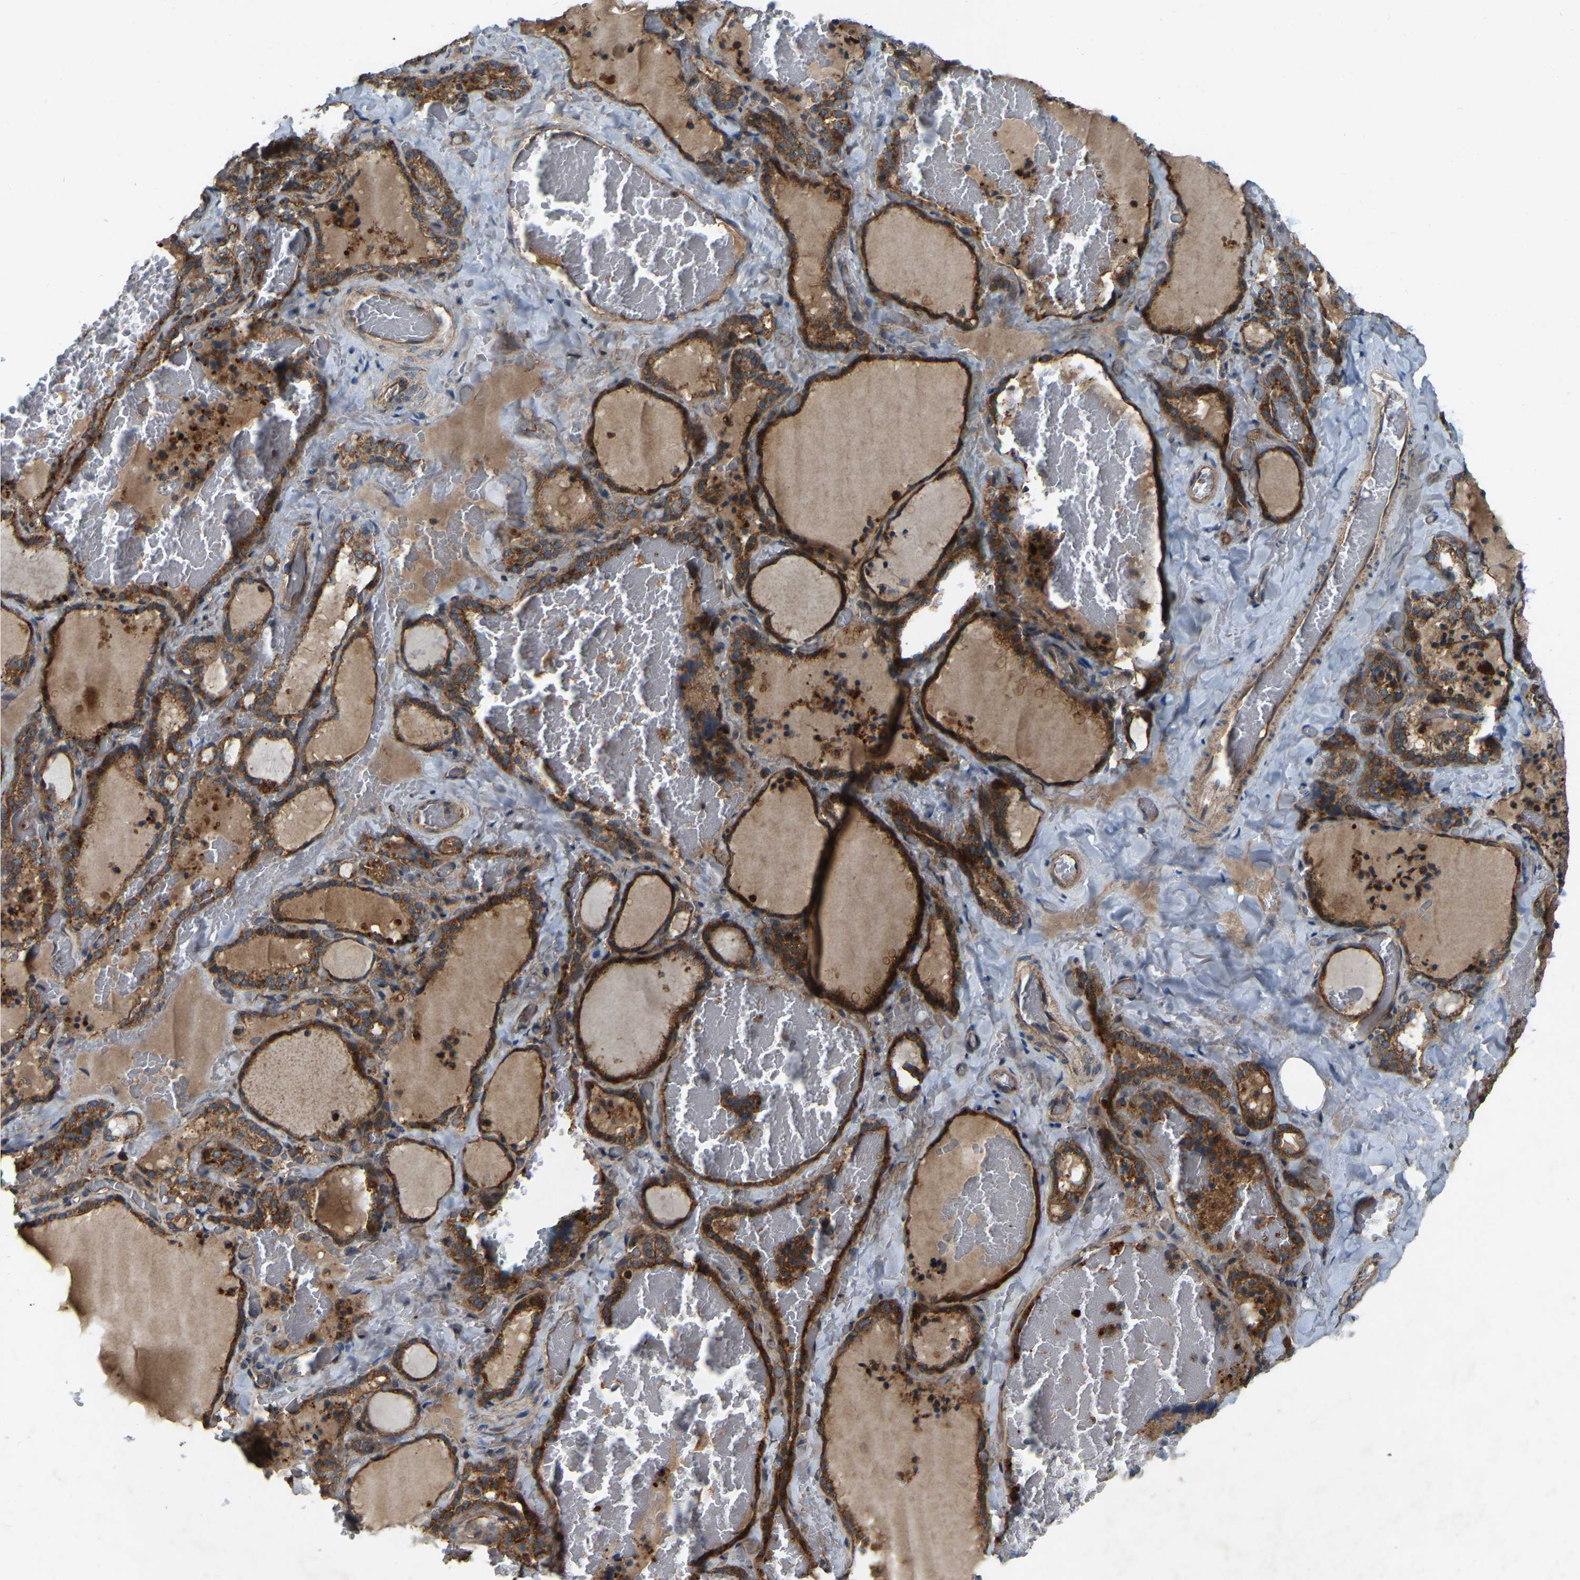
{"staining": {"intensity": "strong", "quantity": ">75%", "location": "cytoplasmic/membranous"}, "tissue": "thyroid gland", "cell_type": "Glandular cells", "image_type": "normal", "snomed": [{"axis": "morphology", "description": "Normal tissue, NOS"}, {"axis": "topography", "description": "Thyroid gland"}], "caption": "Glandular cells reveal strong cytoplasmic/membranous positivity in about >75% of cells in normal thyroid gland. (brown staining indicates protein expression, while blue staining denotes nuclei).", "gene": "SAMD9L", "patient": {"sex": "female", "age": 22}}